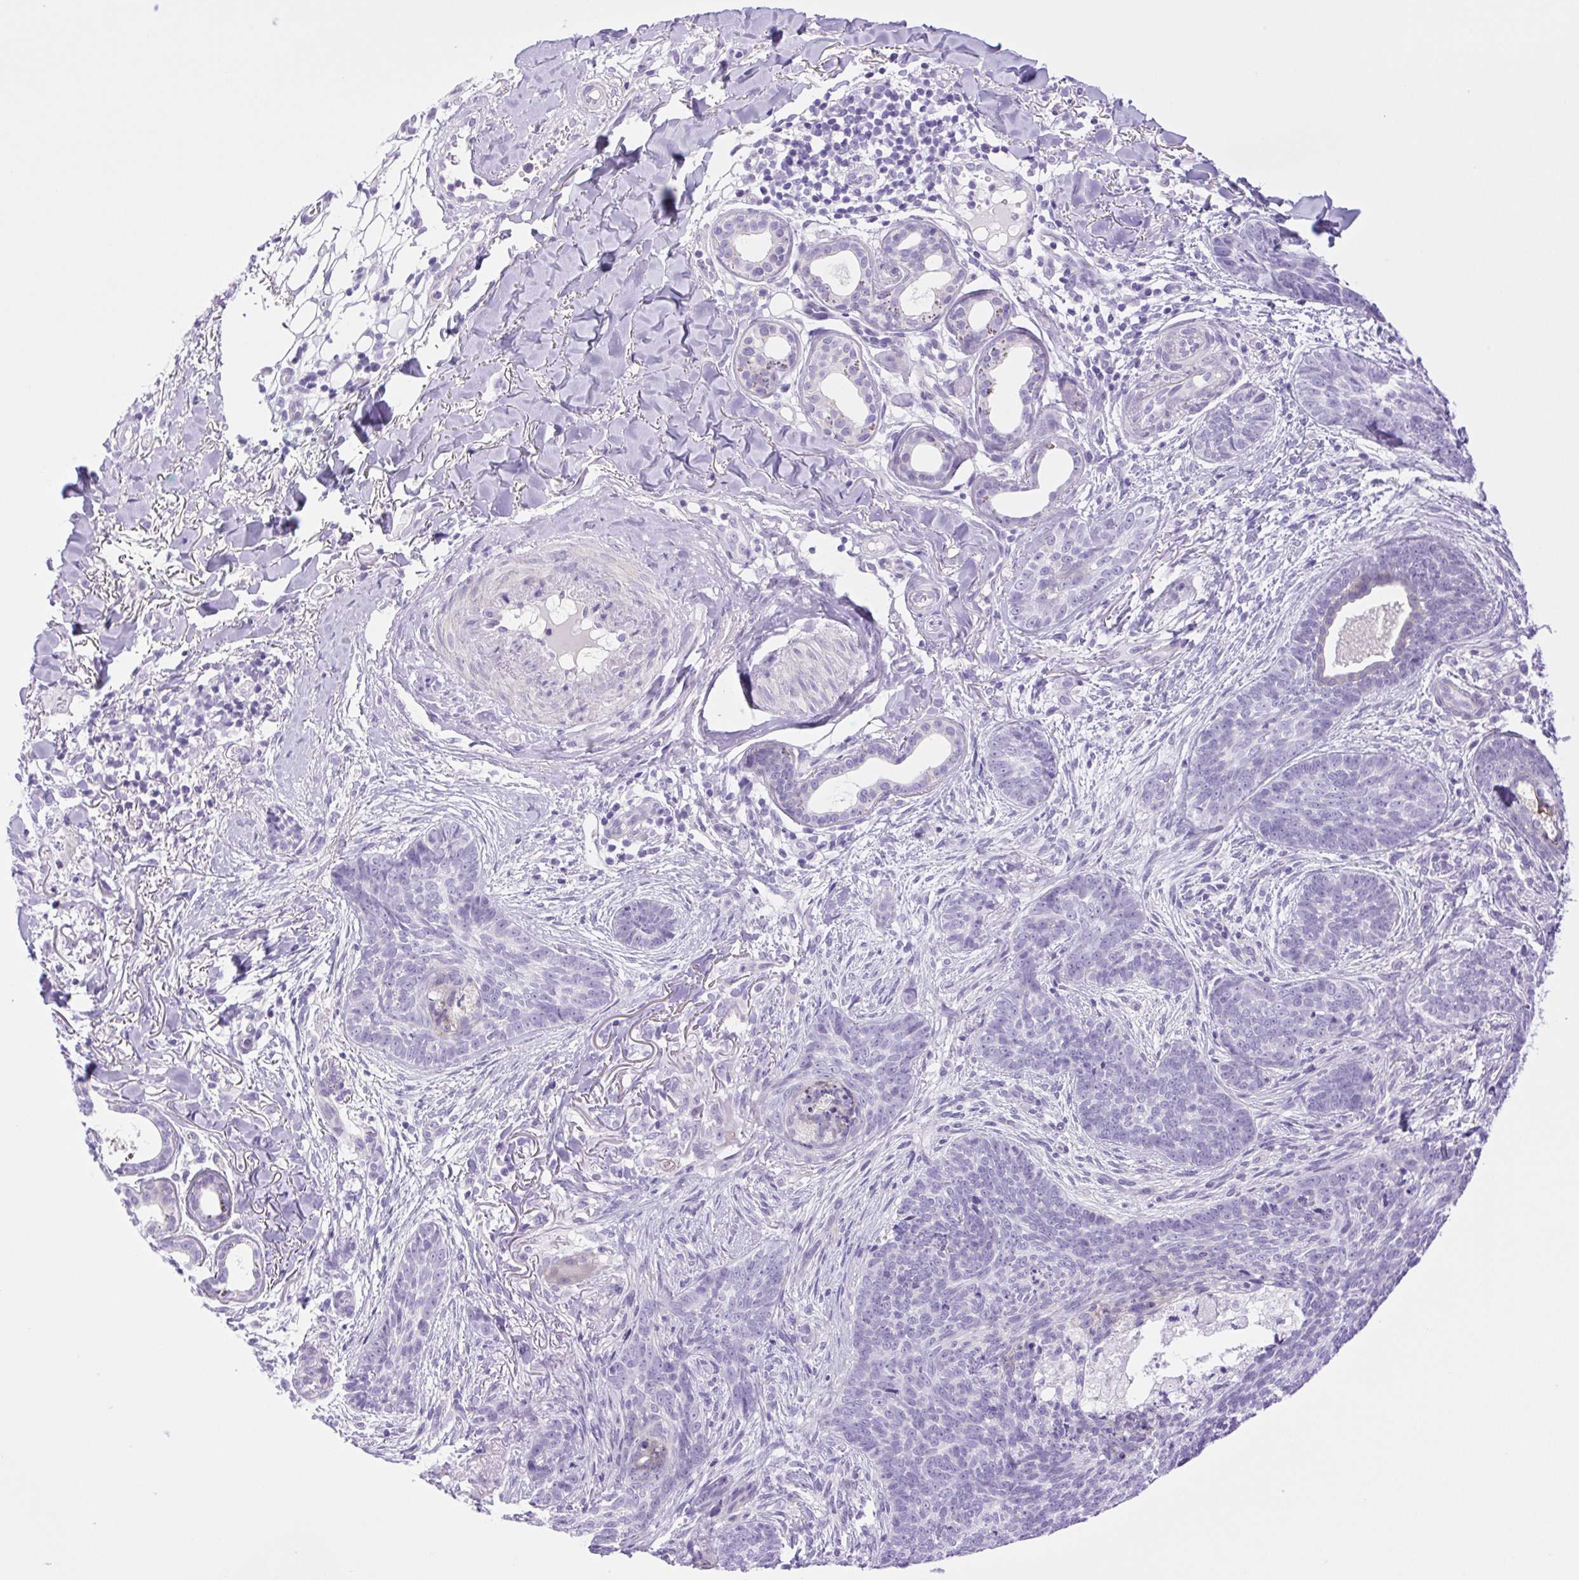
{"staining": {"intensity": "negative", "quantity": "none", "location": "none"}, "tissue": "skin cancer", "cell_type": "Tumor cells", "image_type": "cancer", "snomed": [{"axis": "morphology", "description": "Basal cell carcinoma"}, {"axis": "topography", "description": "Skin"}, {"axis": "topography", "description": "Skin of face"}], "caption": "Photomicrograph shows no protein positivity in tumor cells of skin basal cell carcinoma tissue.", "gene": "CDSN", "patient": {"sex": "male", "age": 88}}